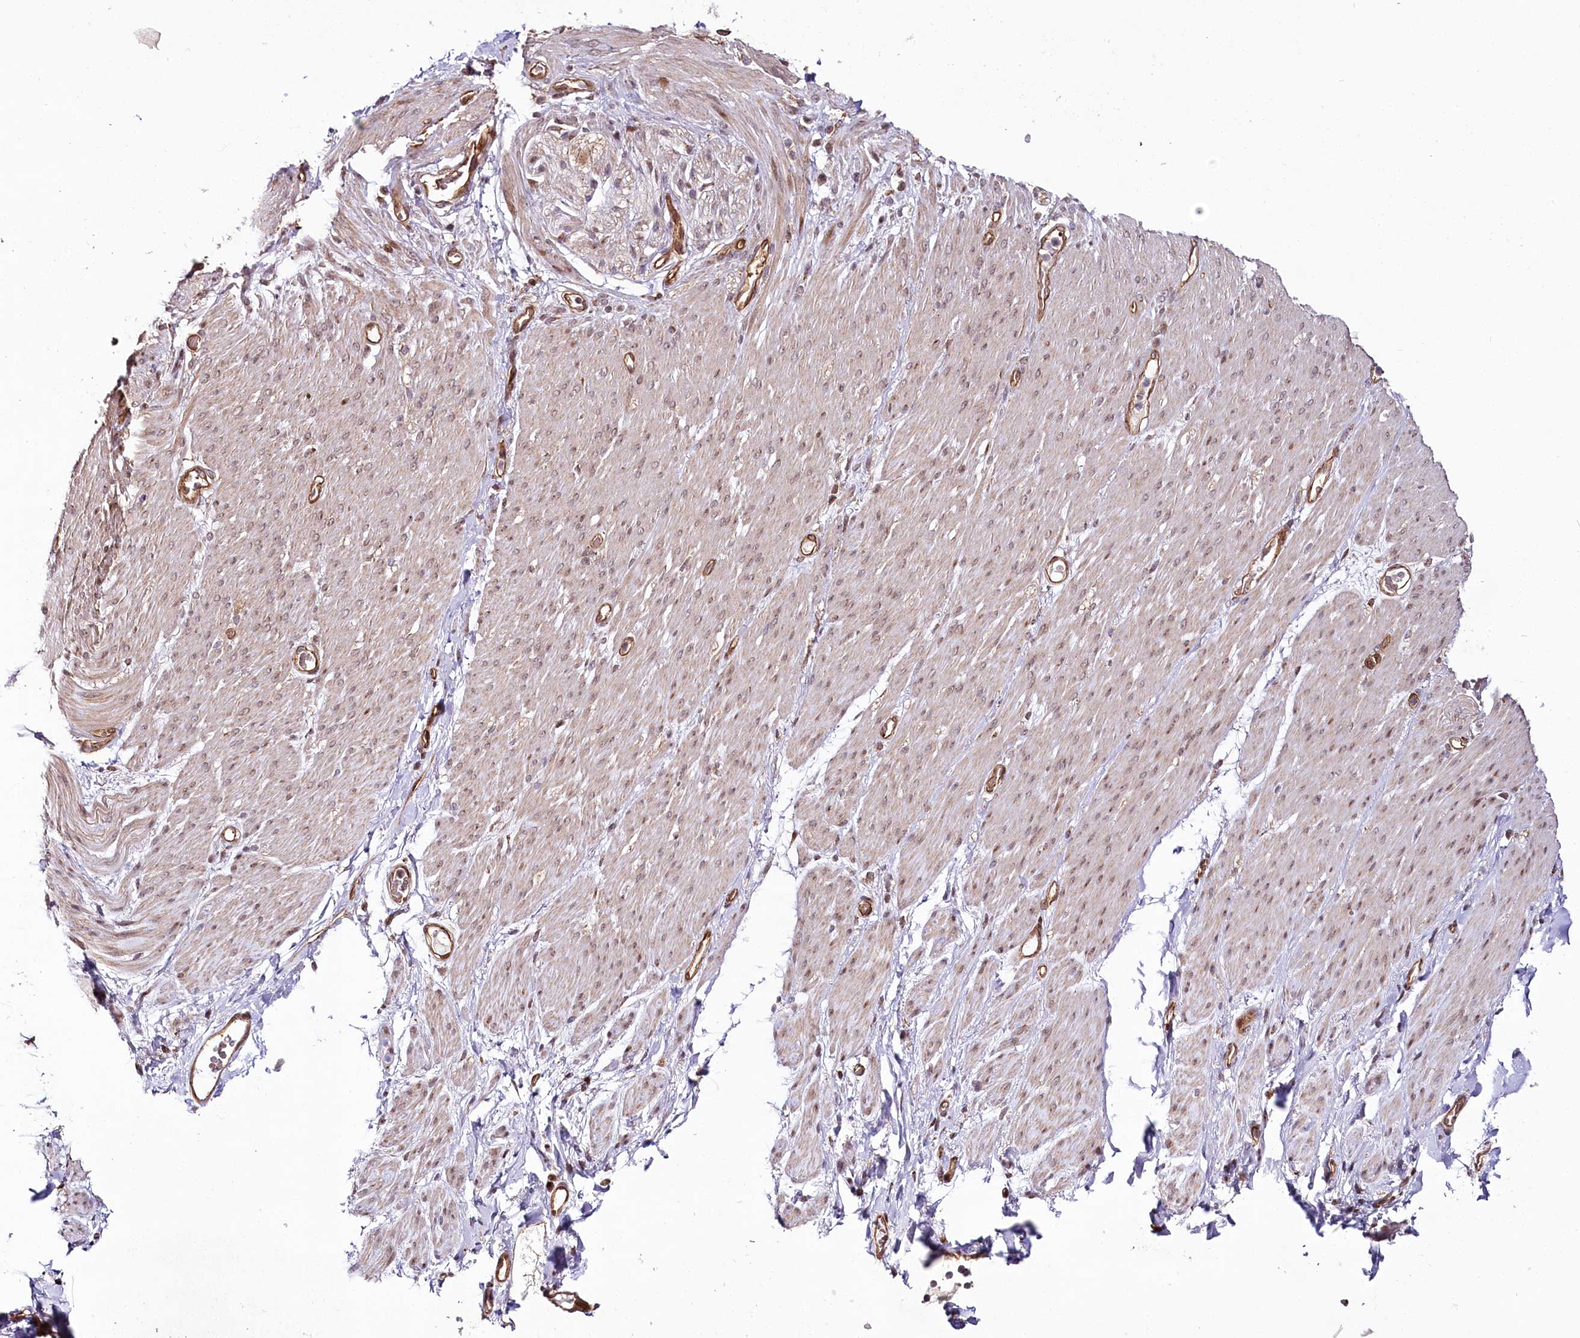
{"staining": {"intensity": "moderate", "quantity": ">75%", "location": "nuclear"}, "tissue": "adipose tissue", "cell_type": "Adipocytes", "image_type": "normal", "snomed": [{"axis": "morphology", "description": "Normal tissue, NOS"}, {"axis": "topography", "description": "Colon"}, {"axis": "topography", "description": "Peripheral nerve tissue"}], "caption": "A photomicrograph of human adipose tissue stained for a protein reveals moderate nuclear brown staining in adipocytes.", "gene": "COPG1", "patient": {"sex": "female", "age": 61}}